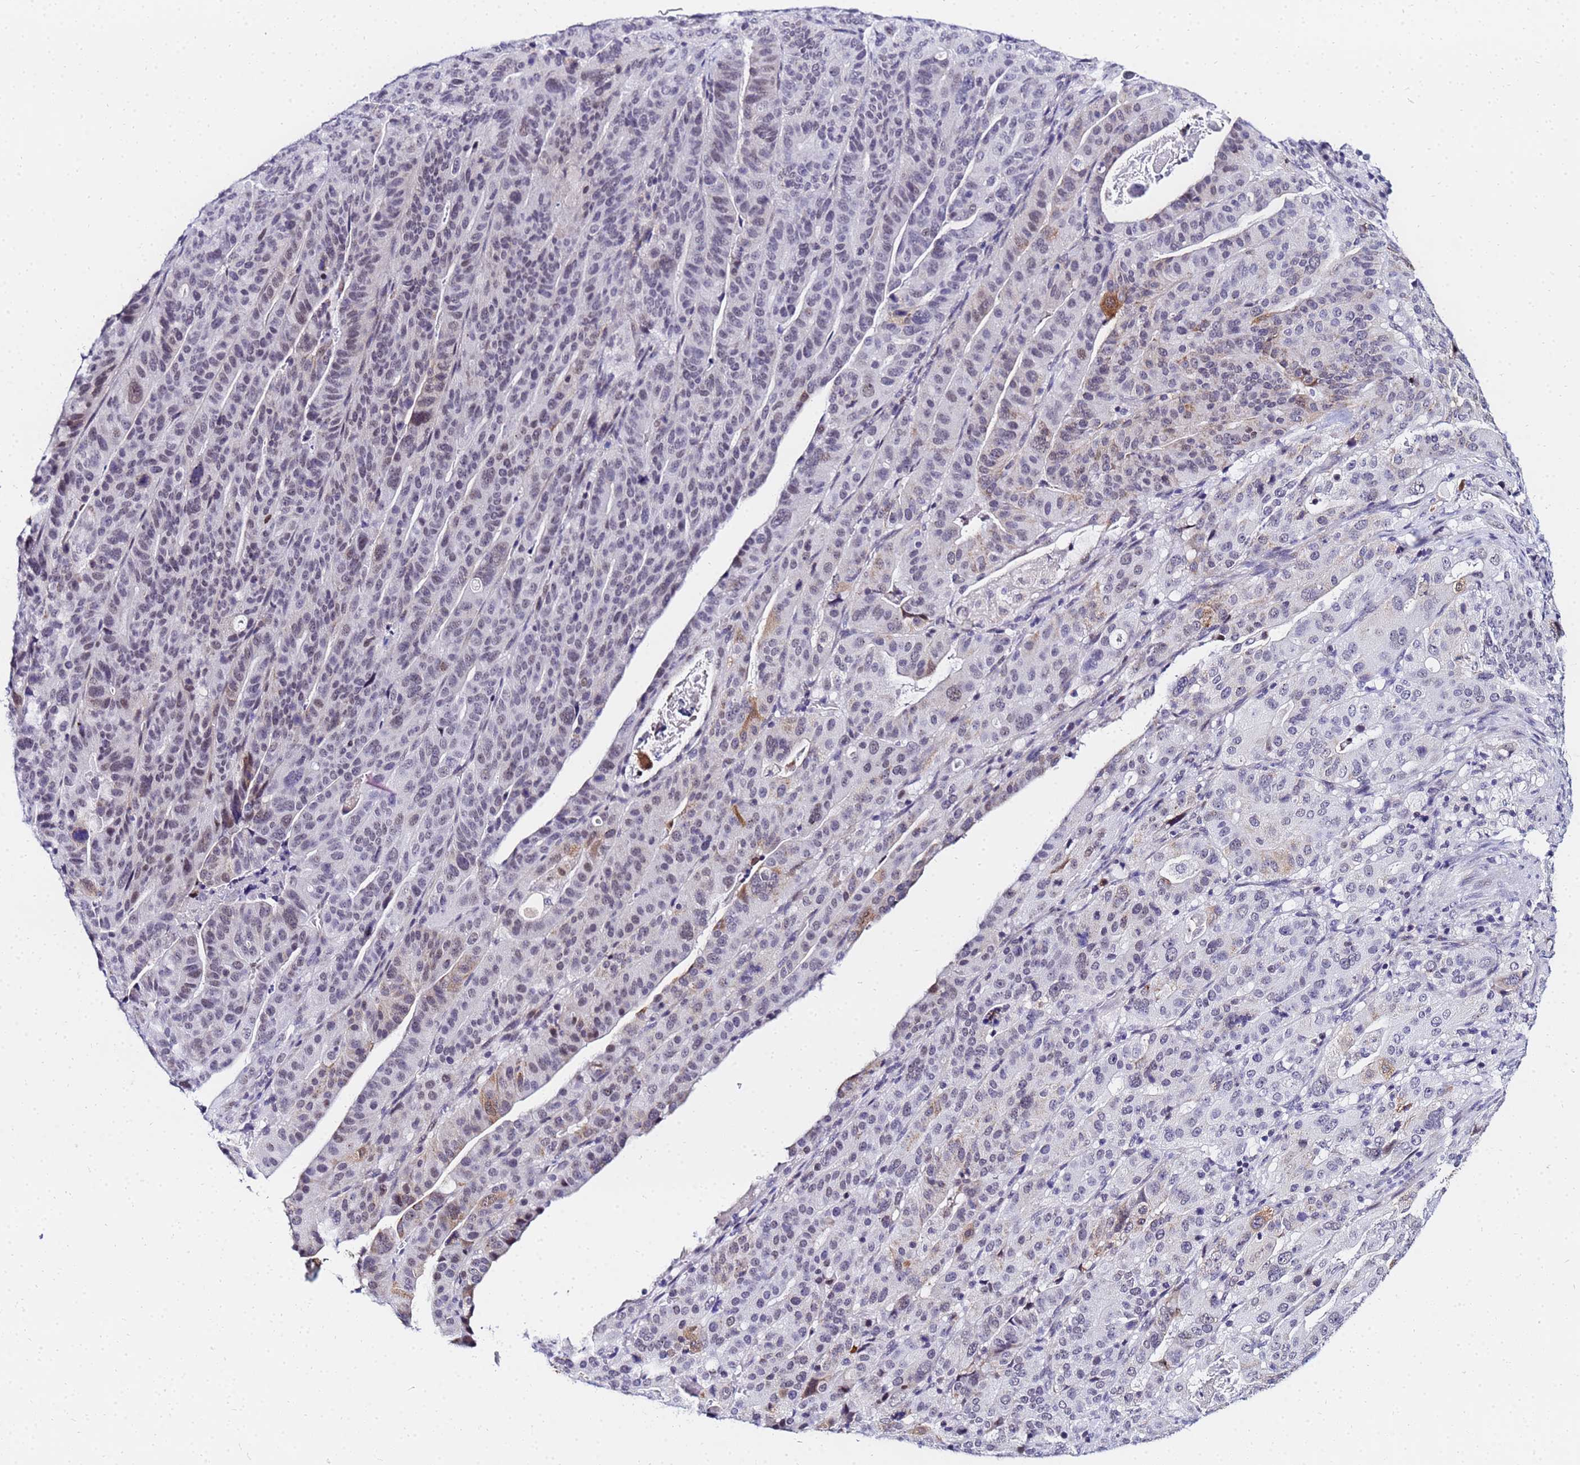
{"staining": {"intensity": "moderate", "quantity": "<25%", "location": "cytoplasmic/membranous"}, "tissue": "stomach cancer", "cell_type": "Tumor cells", "image_type": "cancer", "snomed": [{"axis": "morphology", "description": "Adenocarcinoma, NOS"}, {"axis": "topography", "description": "Stomach"}], "caption": "High-magnification brightfield microscopy of adenocarcinoma (stomach) stained with DAB (3,3'-diaminobenzidine) (brown) and counterstained with hematoxylin (blue). tumor cells exhibit moderate cytoplasmic/membranous positivity is identified in about<25% of cells.", "gene": "CKMT1A", "patient": {"sex": "male", "age": 48}}